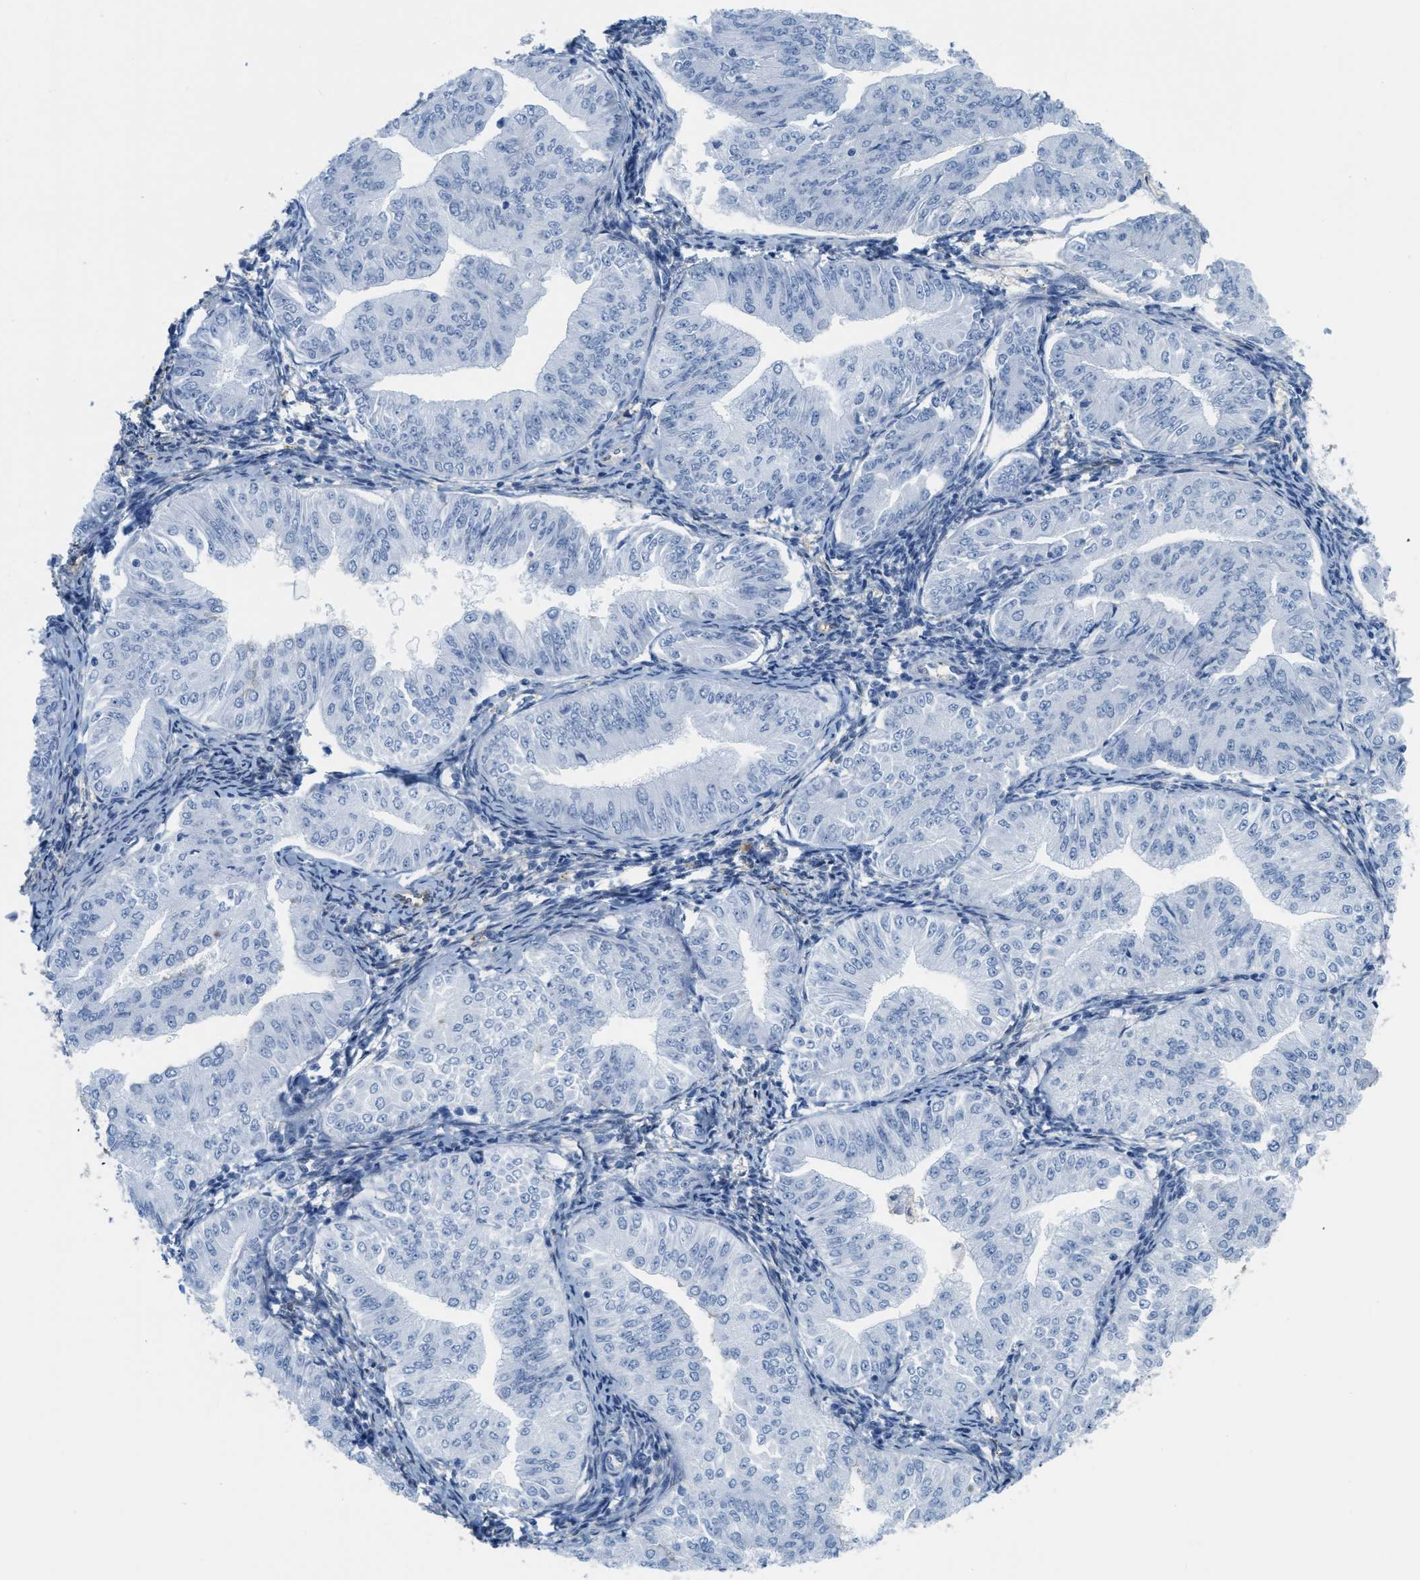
{"staining": {"intensity": "negative", "quantity": "none", "location": "none"}, "tissue": "endometrial cancer", "cell_type": "Tumor cells", "image_type": "cancer", "snomed": [{"axis": "morphology", "description": "Normal tissue, NOS"}, {"axis": "morphology", "description": "Adenocarcinoma, NOS"}, {"axis": "topography", "description": "Endometrium"}], "caption": "Immunohistochemical staining of endometrial cancer shows no significant staining in tumor cells. (DAB (3,3'-diaminobenzidine) immunohistochemistry visualized using brightfield microscopy, high magnification).", "gene": "ASGR1", "patient": {"sex": "female", "age": 53}}